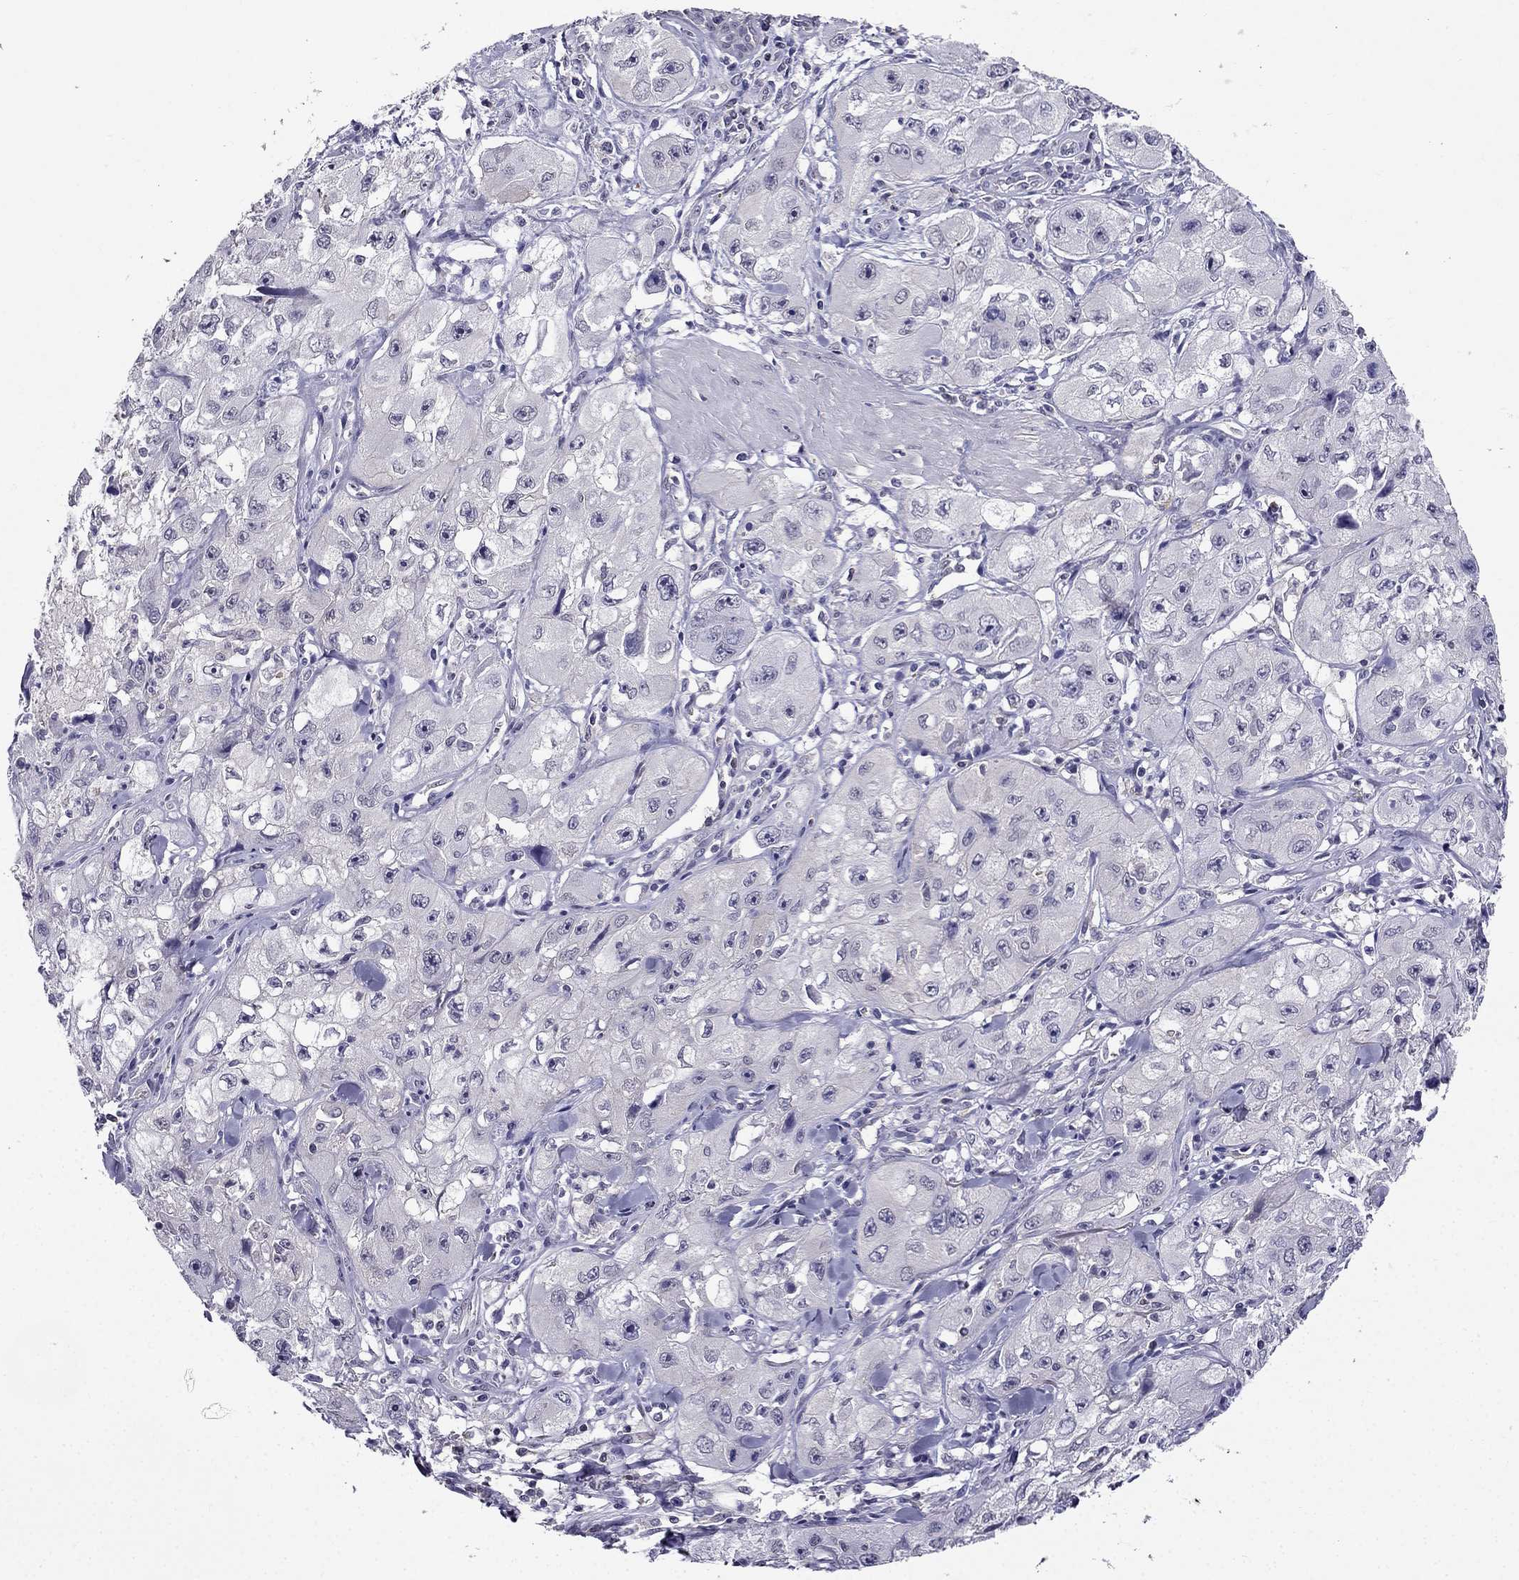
{"staining": {"intensity": "negative", "quantity": "none", "location": "none"}, "tissue": "skin cancer", "cell_type": "Tumor cells", "image_type": "cancer", "snomed": [{"axis": "morphology", "description": "Squamous cell carcinoma, NOS"}, {"axis": "topography", "description": "Skin"}, {"axis": "topography", "description": "Subcutis"}], "caption": "An image of human squamous cell carcinoma (skin) is negative for staining in tumor cells. (Stains: DAB immunohistochemistry with hematoxylin counter stain, Microscopy: brightfield microscopy at high magnification).", "gene": "AAK1", "patient": {"sex": "male", "age": 73}}